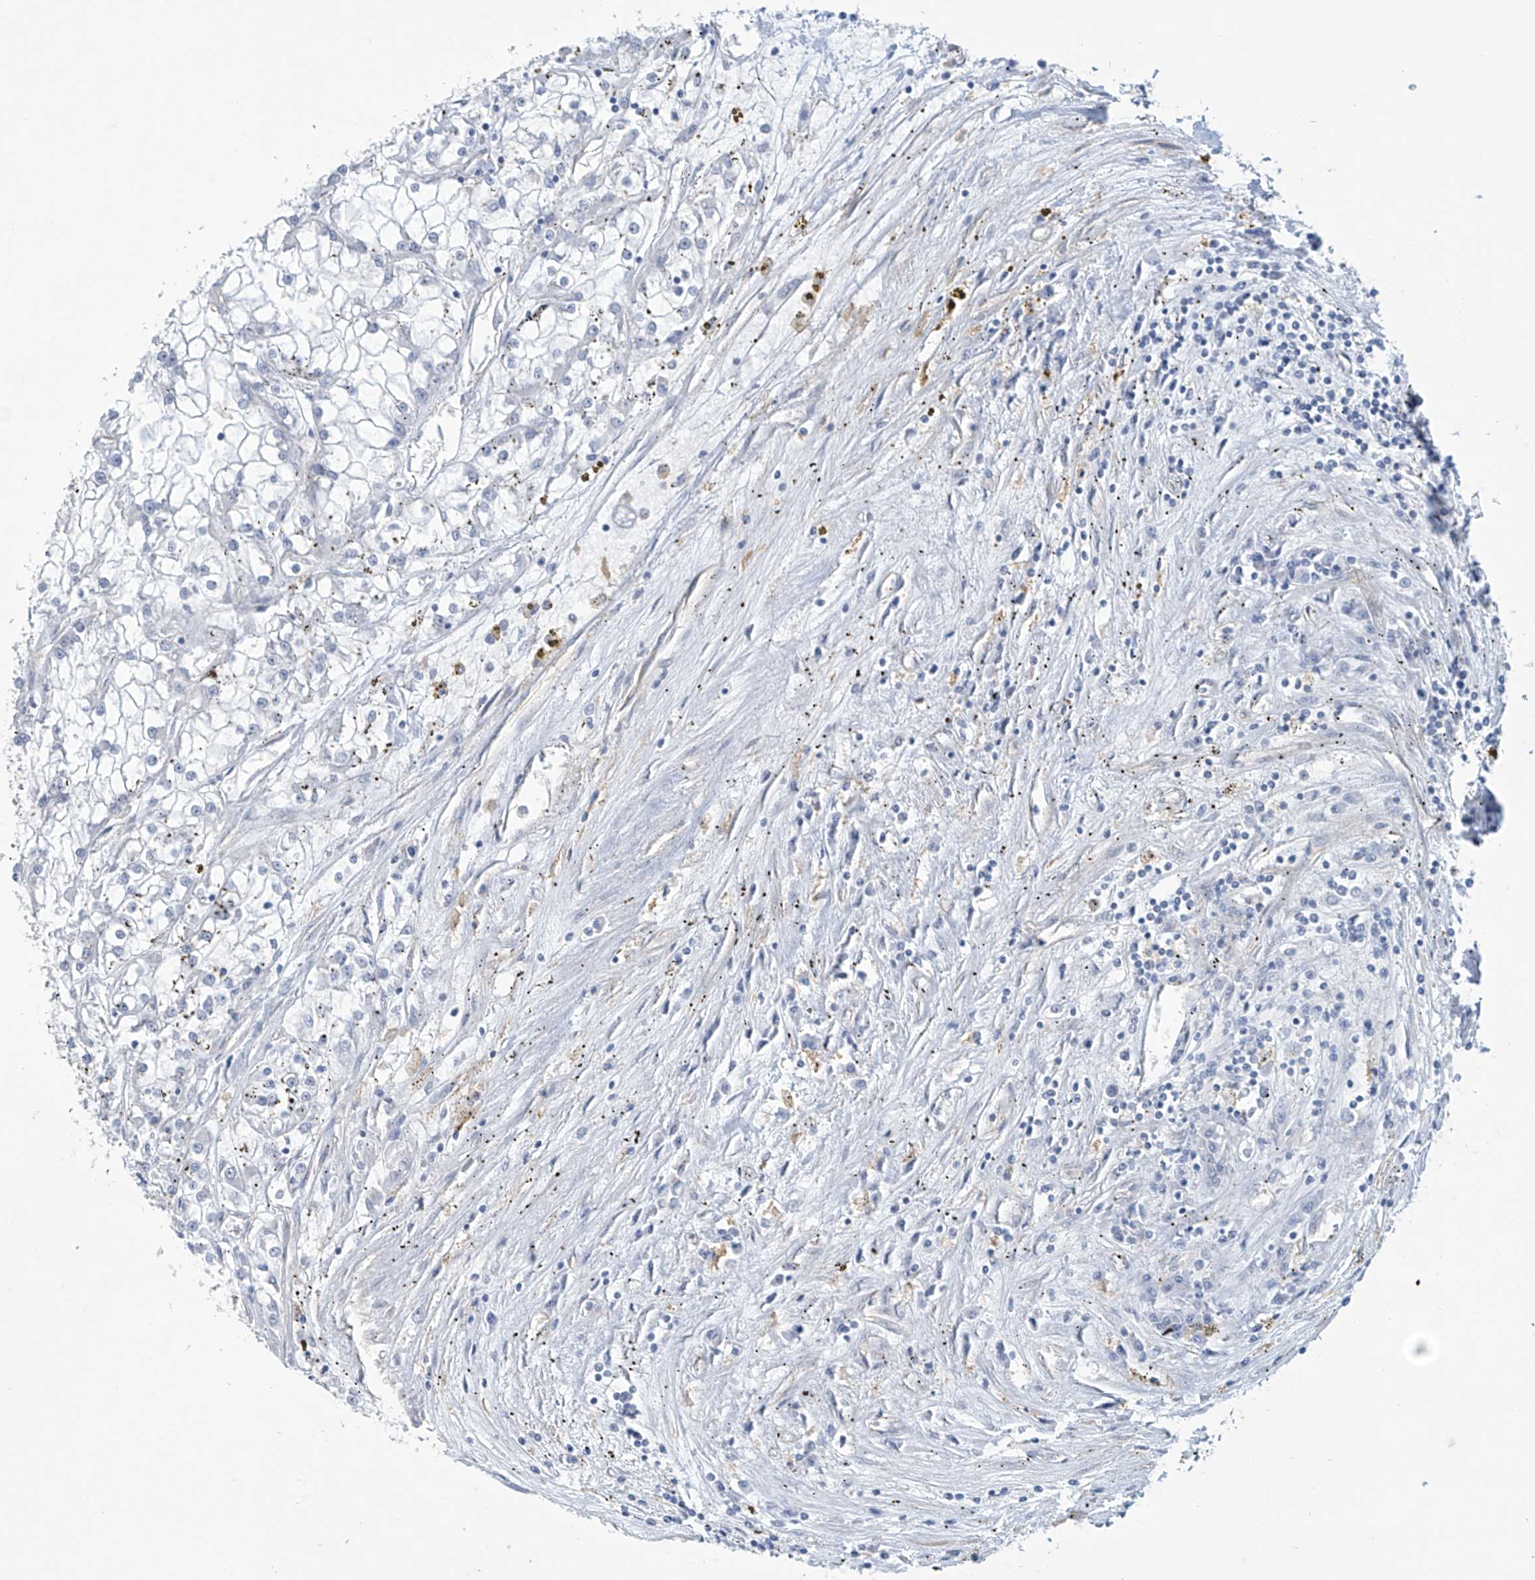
{"staining": {"intensity": "negative", "quantity": "none", "location": "none"}, "tissue": "renal cancer", "cell_type": "Tumor cells", "image_type": "cancer", "snomed": [{"axis": "morphology", "description": "Adenocarcinoma, NOS"}, {"axis": "topography", "description": "Kidney"}], "caption": "Tumor cells are negative for brown protein staining in renal cancer. Brightfield microscopy of immunohistochemistry stained with DAB (3,3'-diaminobenzidine) (brown) and hematoxylin (blue), captured at high magnification.", "gene": "ABHD13", "patient": {"sex": "female", "age": 52}}